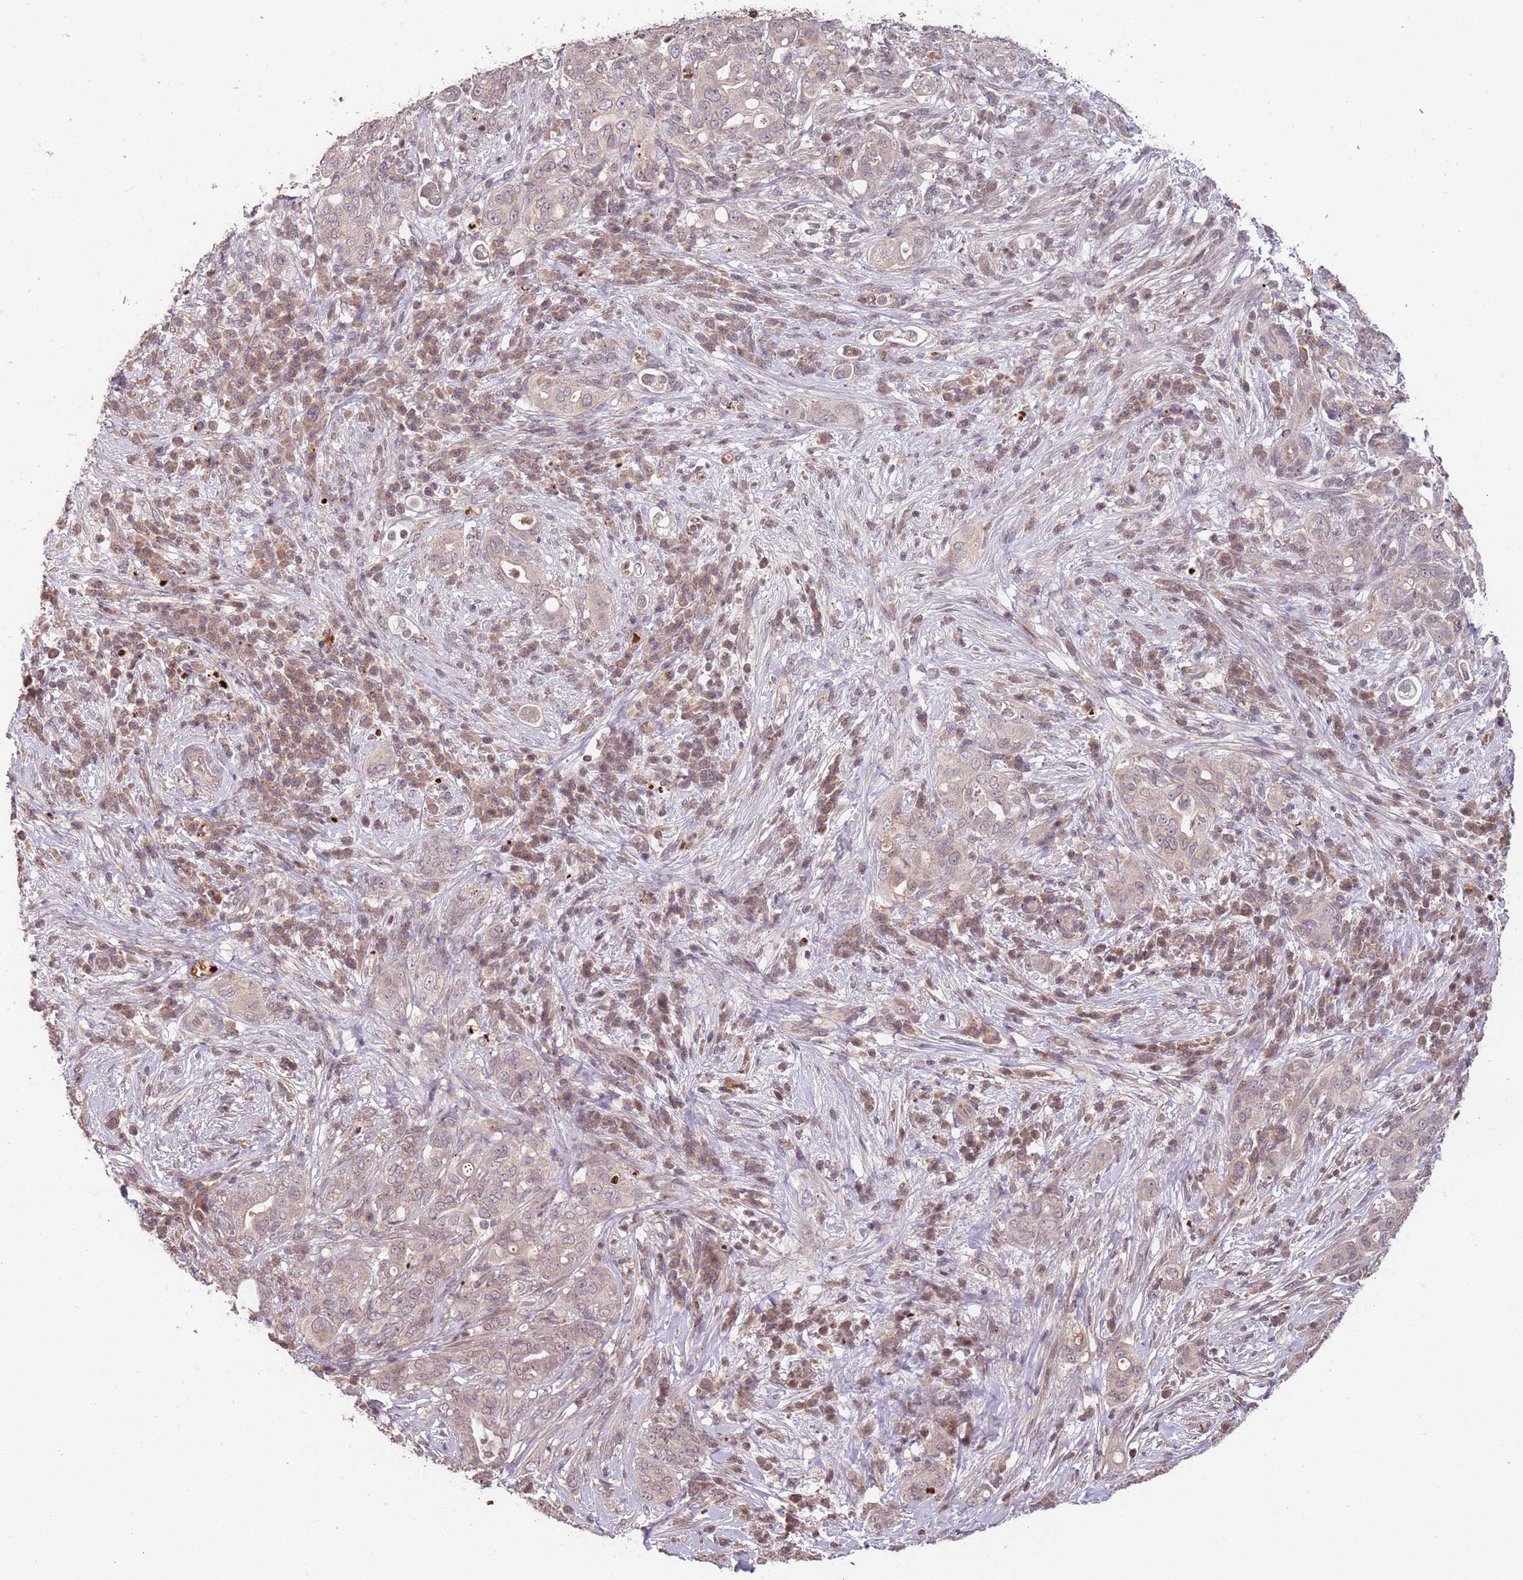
{"staining": {"intensity": "weak", "quantity": "<25%", "location": "cytoplasmic/membranous"}, "tissue": "pancreatic cancer", "cell_type": "Tumor cells", "image_type": "cancer", "snomed": [{"axis": "morphology", "description": "Normal tissue, NOS"}, {"axis": "morphology", "description": "Adenocarcinoma, NOS"}, {"axis": "topography", "description": "Lymph node"}, {"axis": "topography", "description": "Pancreas"}], "caption": "Protein analysis of pancreatic cancer reveals no significant positivity in tumor cells.", "gene": "SAMSN1", "patient": {"sex": "female", "age": 67}}